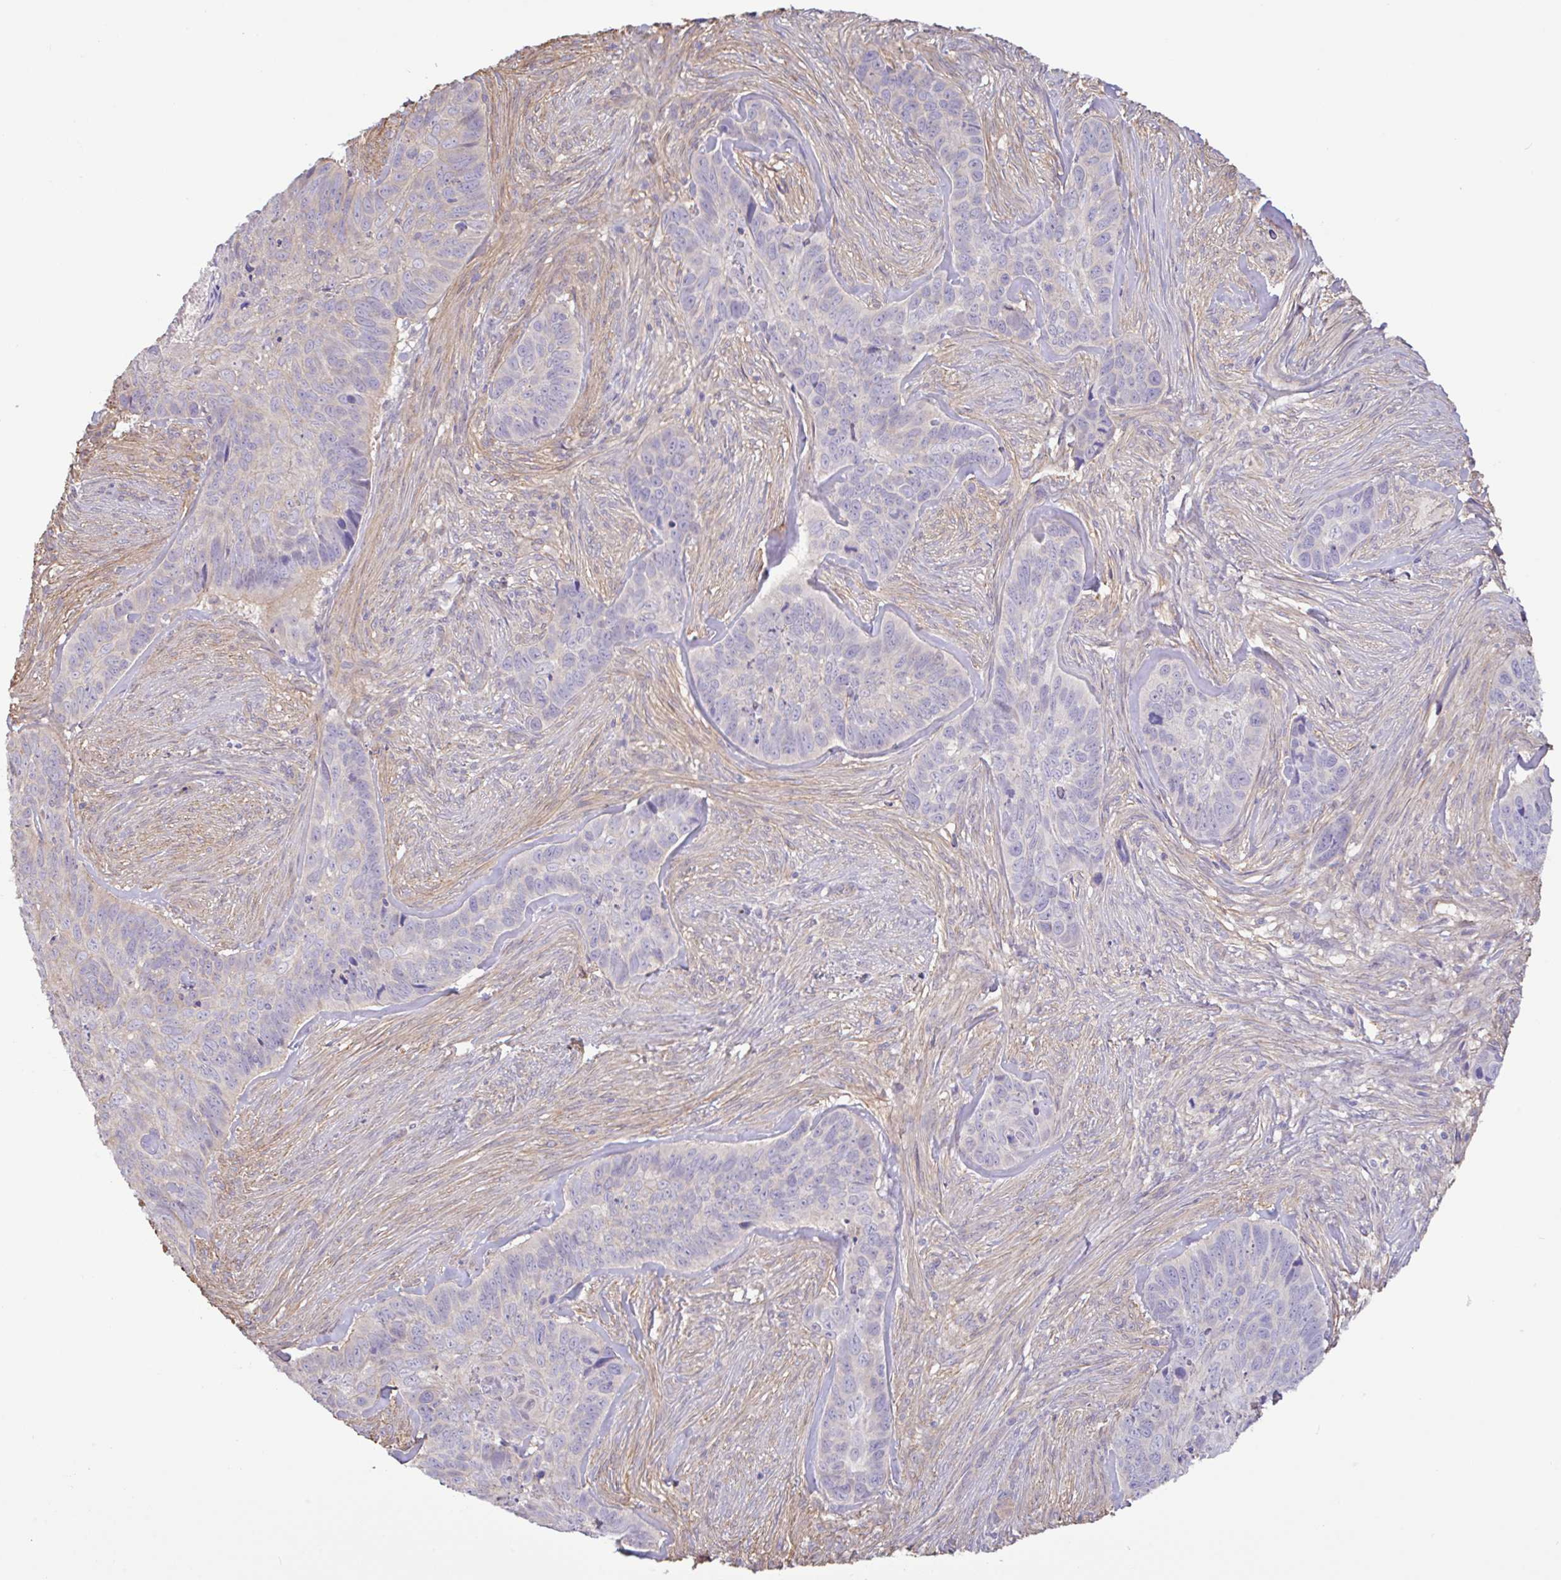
{"staining": {"intensity": "negative", "quantity": "none", "location": "none"}, "tissue": "skin cancer", "cell_type": "Tumor cells", "image_type": "cancer", "snomed": [{"axis": "morphology", "description": "Basal cell carcinoma"}, {"axis": "topography", "description": "Skin"}], "caption": "Immunohistochemistry of basal cell carcinoma (skin) shows no positivity in tumor cells. Nuclei are stained in blue.", "gene": "PLCD4", "patient": {"sex": "female", "age": 82}}